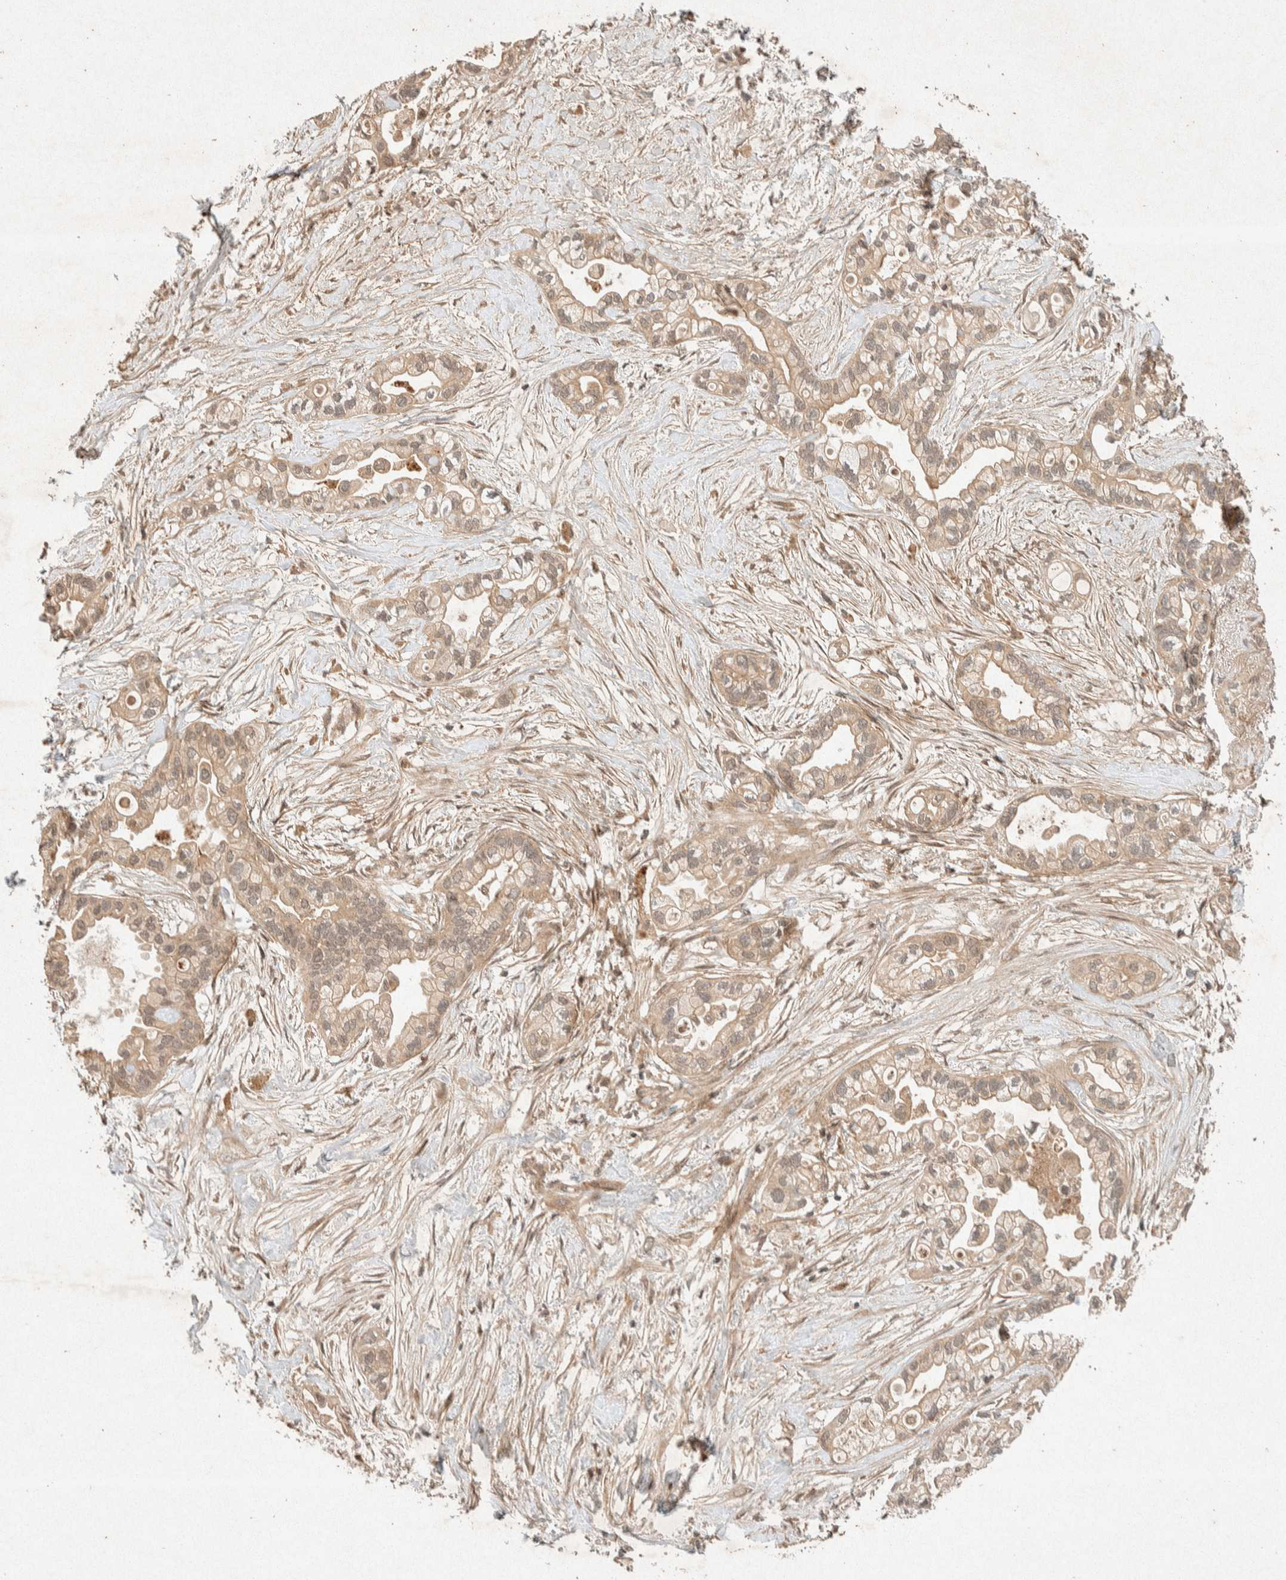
{"staining": {"intensity": "weak", "quantity": ">75%", "location": "cytoplasmic/membranous"}, "tissue": "pancreatic cancer", "cell_type": "Tumor cells", "image_type": "cancer", "snomed": [{"axis": "morphology", "description": "Adenocarcinoma, NOS"}, {"axis": "topography", "description": "Pancreas"}], "caption": "Protein expression analysis of pancreatic cancer demonstrates weak cytoplasmic/membranous staining in about >75% of tumor cells.", "gene": "THRA", "patient": {"sex": "female", "age": 77}}